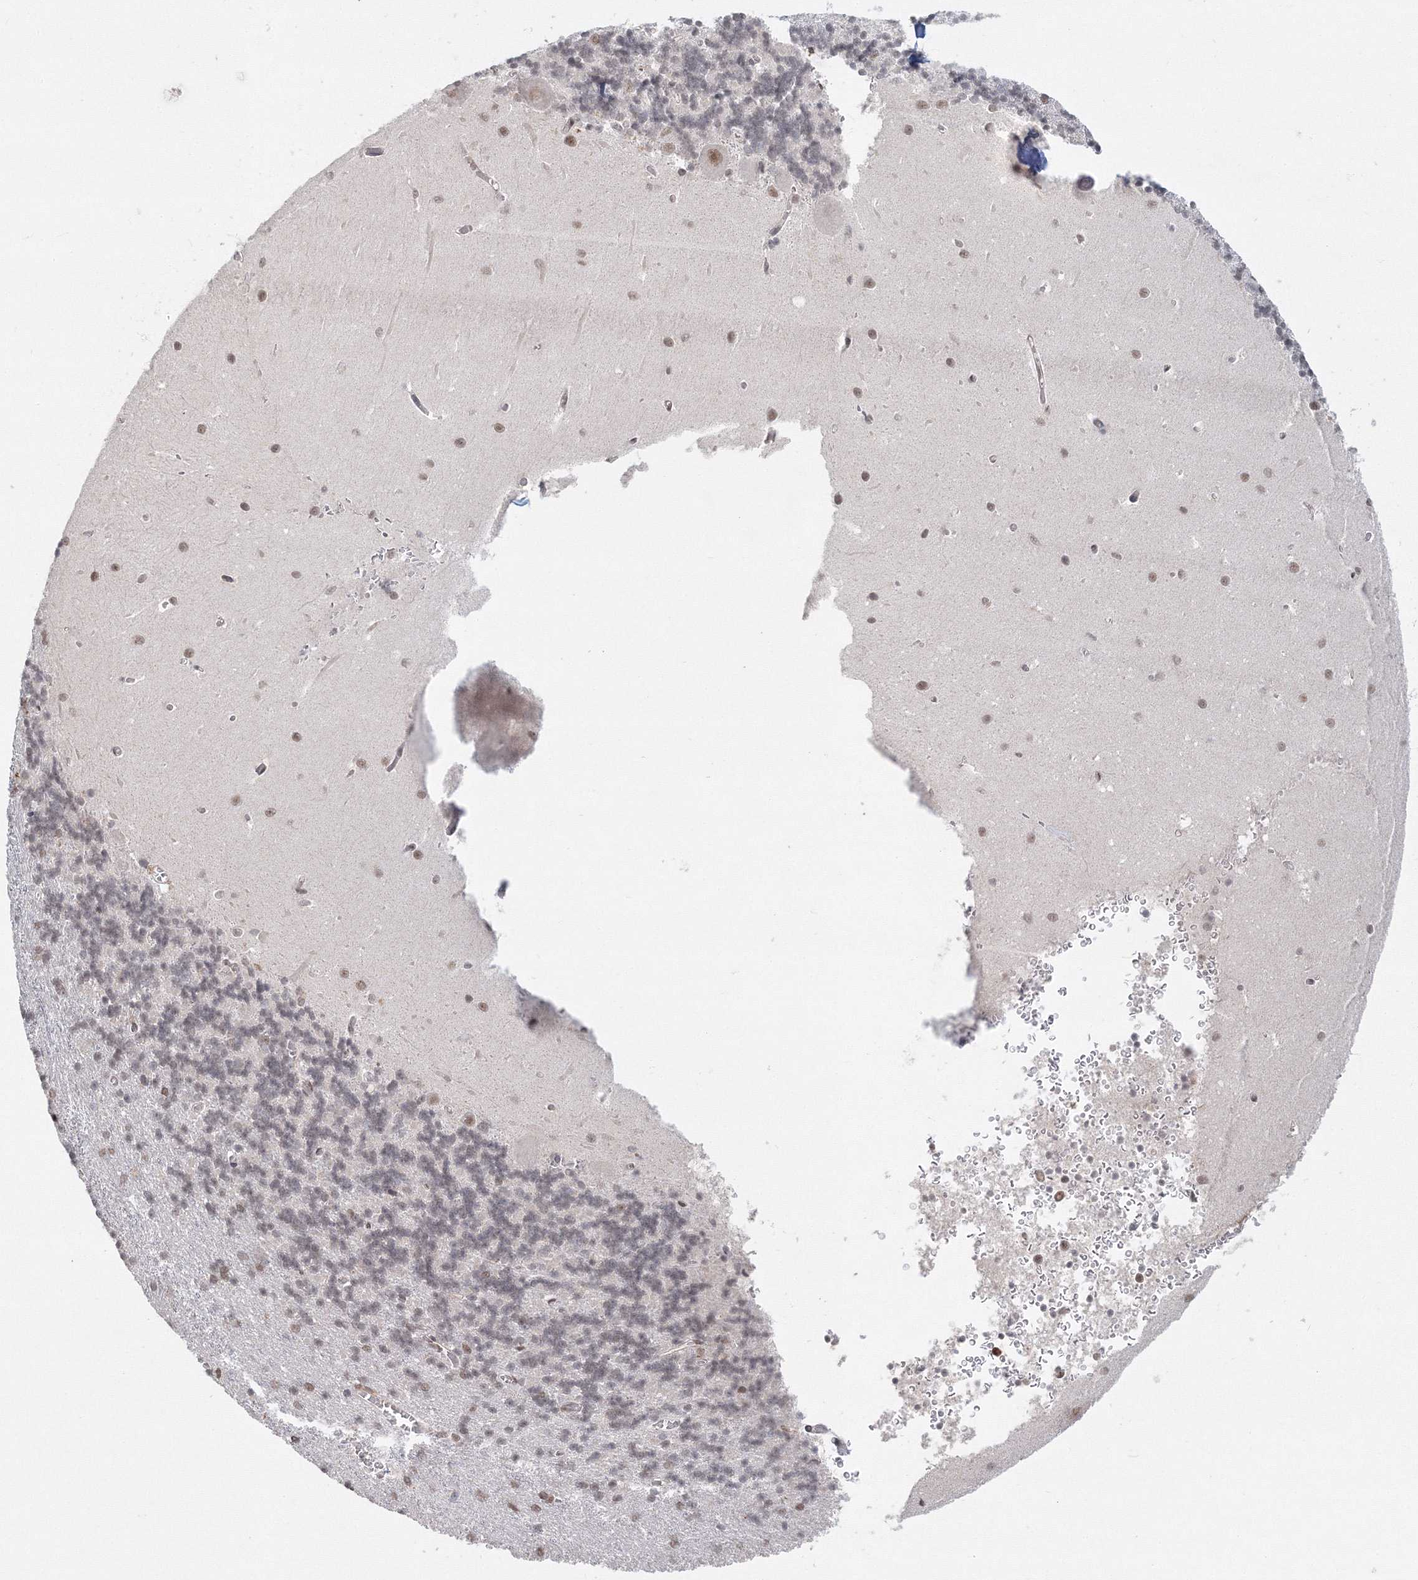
{"staining": {"intensity": "negative", "quantity": "none", "location": "none"}, "tissue": "cerebellum", "cell_type": "Cells in granular layer", "image_type": "normal", "snomed": [{"axis": "morphology", "description": "Normal tissue, NOS"}, {"axis": "topography", "description": "Cerebellum"}], "caption": "DAB (3,3'-diaminobenzidine) immunohistochemical staining of normal cerebellum shows no significant staining in cells in granular layer.", "gene": "IWS1", "patient": {"sex": "male", "age": 37}}